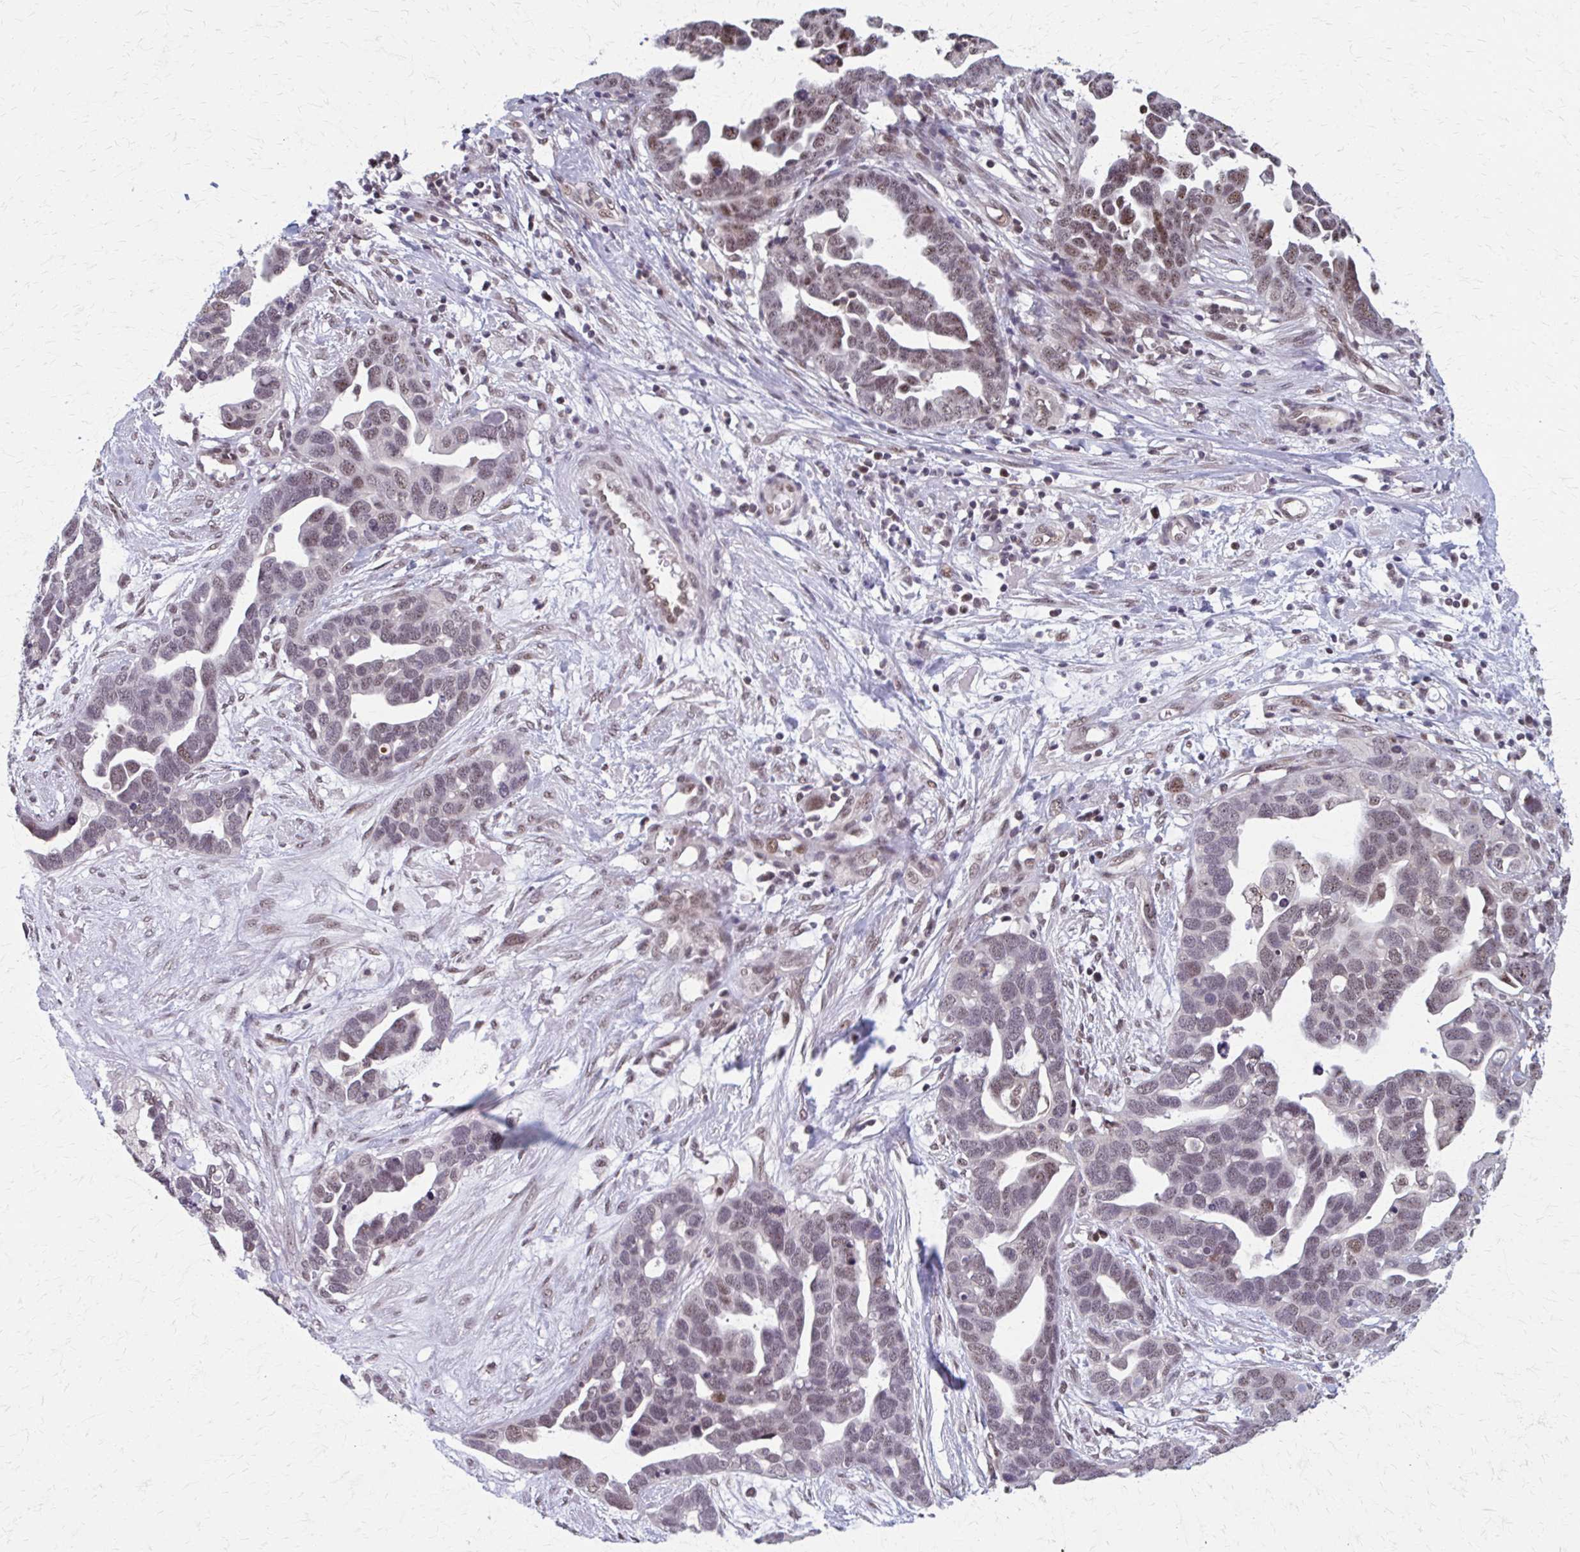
{"staining": {"intensity": "weak", "quantity": ">75%", "location": "nuclear"}, "tissue": "ovarian cancer", "cell_type": "Tumor cells", "image_type": "cancer", "snomed": [{"axis": "morphology", "description": "Cystadenocarcinoma, serous, NOS"}, {"axis": "topography", "description": "Ovary"}], "caption": "Immunohistochemistry image of human ovarian cancer stained for a protein (brown), which exhibits low levels of weak nuclear staining in approximately >75% of tumor cells.", "gene": "SETBP1", "patient": {"sex": "female", "age": 54}}